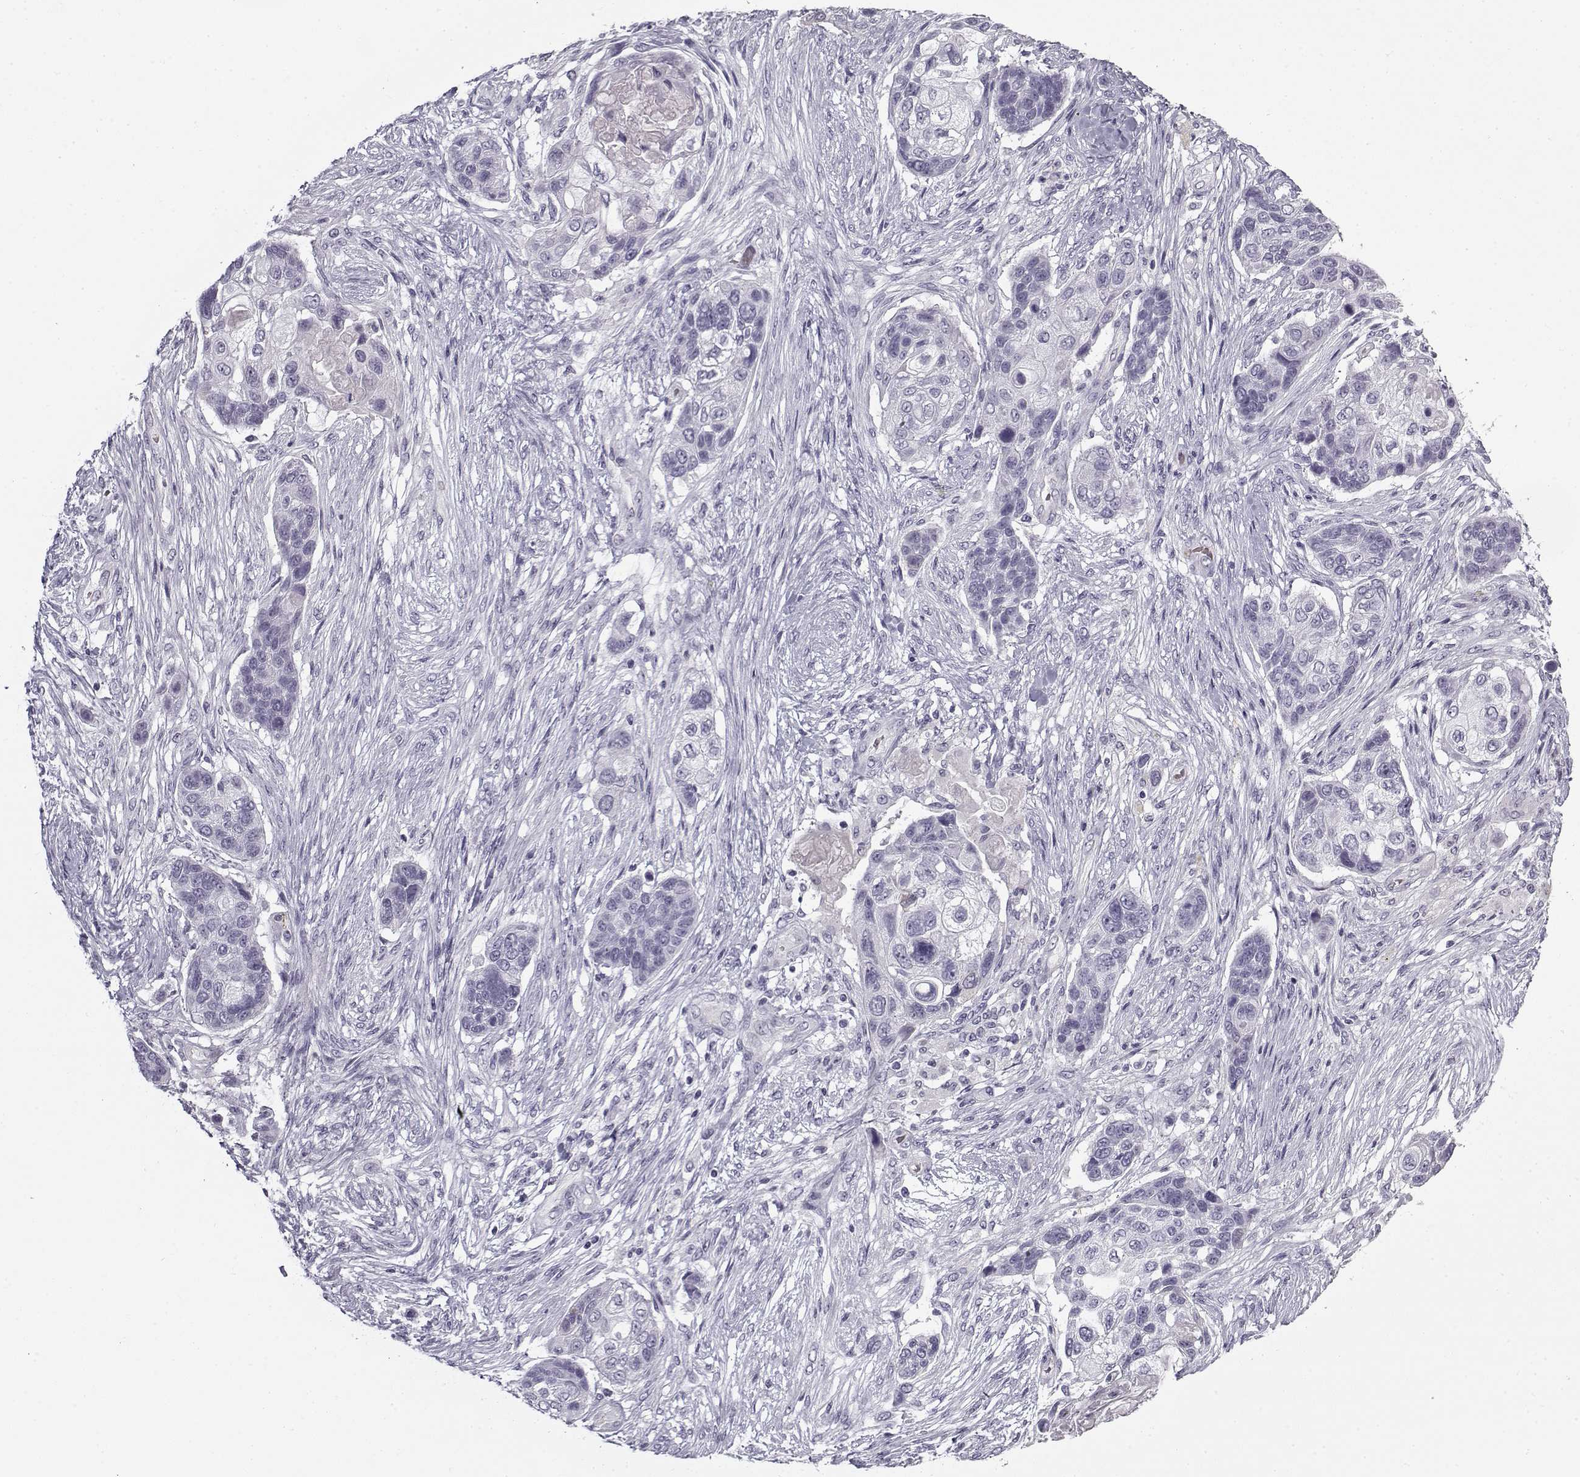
{"staining": {"intensity": "negative", "quantity": "none", "location": "none"}, "tissue": "lung cancer", "cell_type": "Tumor cells", "image_type": "cancer", "snomed": [{"axis": "morphology", "description": "Squamous cell carcinoma, NOS"}, {"axis": "topography", "description": "Lung"}], "caption": "The image demonstrates no significant expression in tumor cells of lung cancer (squamous cell carcinoma).", "gene": "SNCA", "patient": {"sex": "male", "age": 69}}